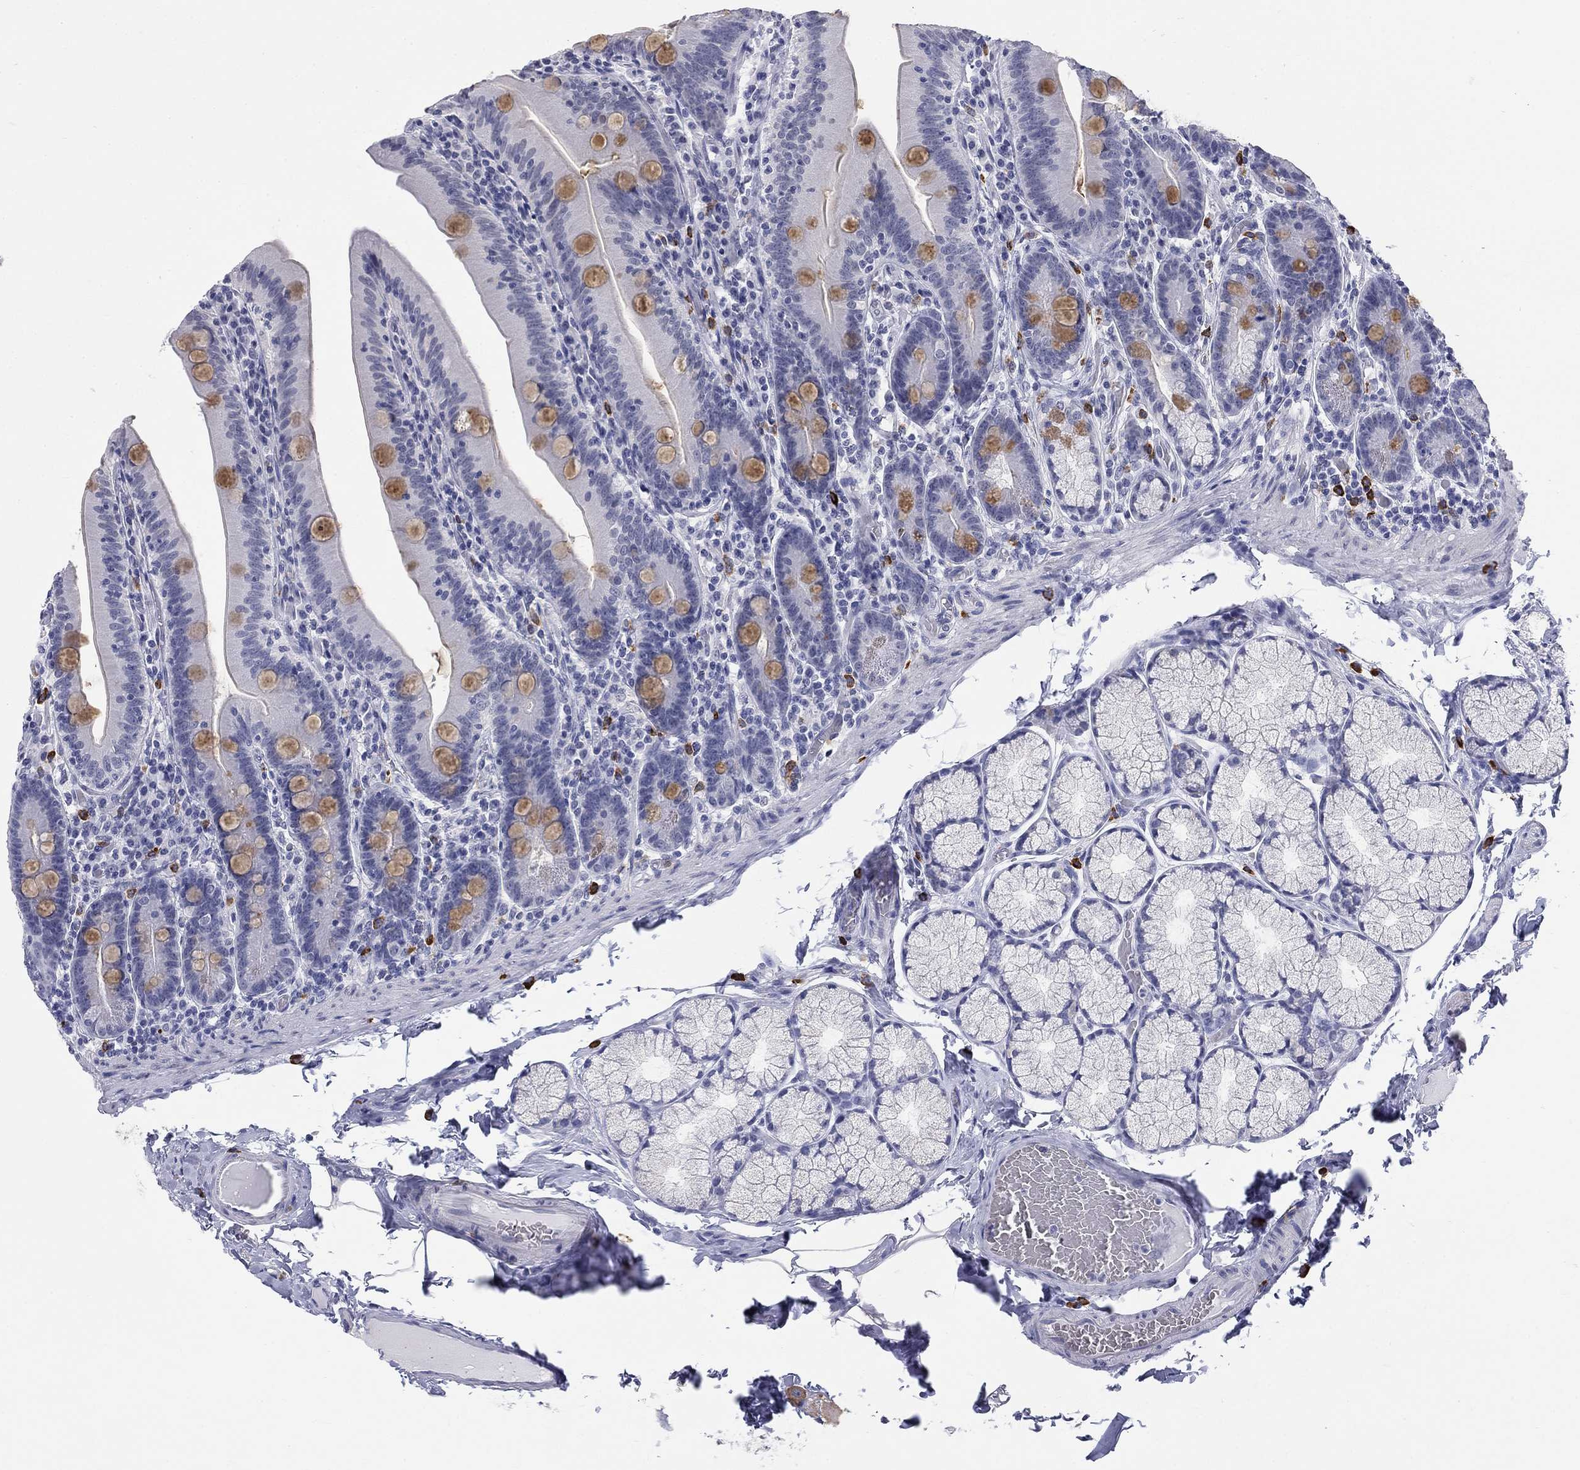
{"staining": {"intensity": "moderate", "quantity": "<25%", "location": "cytoplasmic/membranous"}, "tissue": "small intestine", "cell_type": "Glandular cells", "image_type": "normal", "snomed": [{"axis": "morphology", "description": "Normal tissue, NOS"}, {"axis": "topography", "description": "Small intestine"}], "caption": "Small intestine stained for a protein displays moderate cytoplasmic/membranous positivity in glandular cells. Using DAB (3,3'-diaminobenzidine) (brown) and hematoxylin (blue) stains, captured at high magnification using brightfield microscopy.", "gene": "ECEL1", "patient": {"sex": "male", "age": 37}}